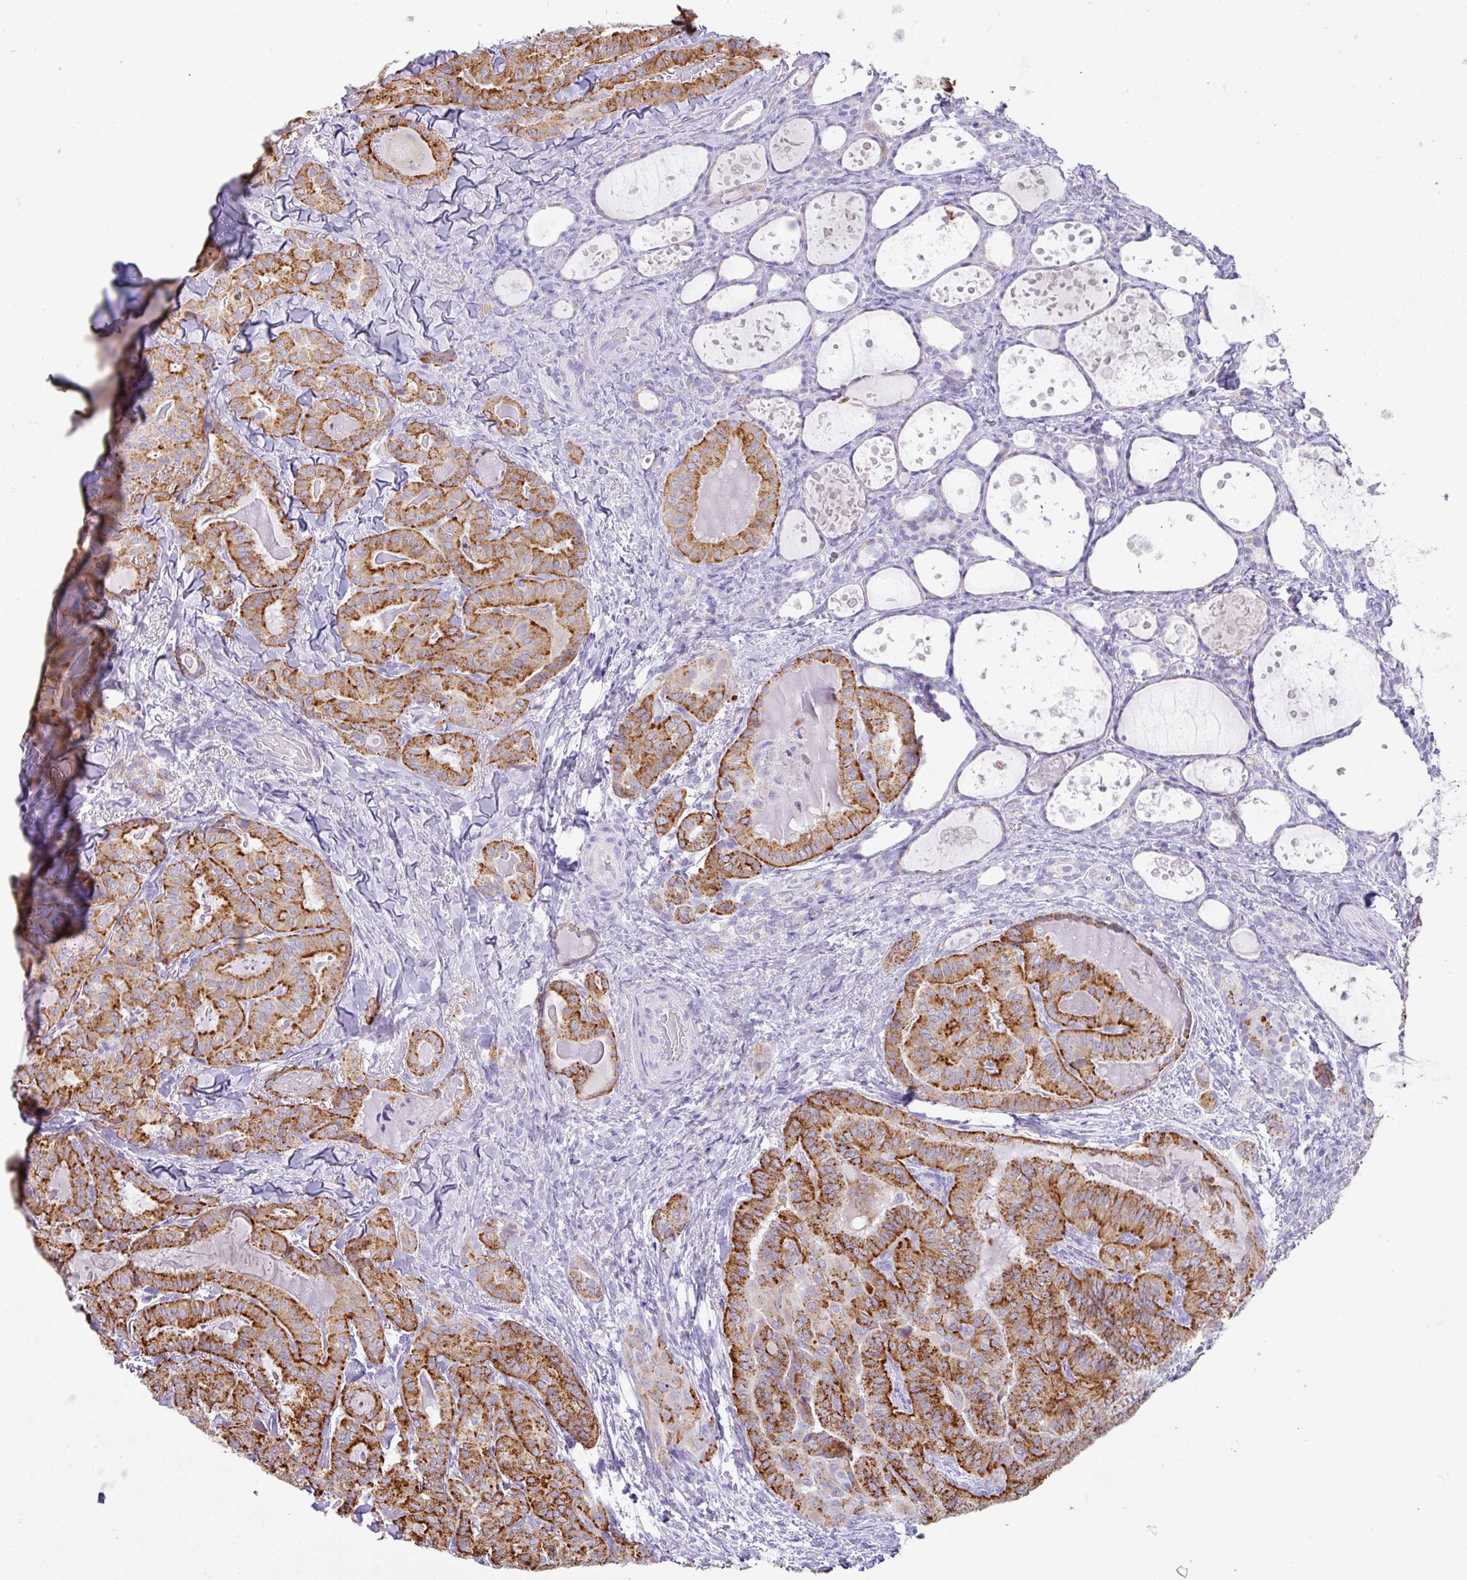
{"staining": {"intensity": "strong", "quantity": ">75%", "location": "cytoplasmic/membranous"}, "tissue": "thyroid cancer", "cell_type": "Tumor cells", "image_type": "cancer", "snomed": [{"axis": "morphology", "description": "Papillary adenocarcinoma, NOS"}, {"axis": "topography", "description": "Thyroid gland"}], "caption": "Brown immunohistochemical staining in thyroid cancer (papillary adenocarcinoma) exhibits strong cytoplasmic/membranous expression in about >75% of tumor cells.", "gene": "NCCRP1", "patient": {"sex": "female", "age": 68}}